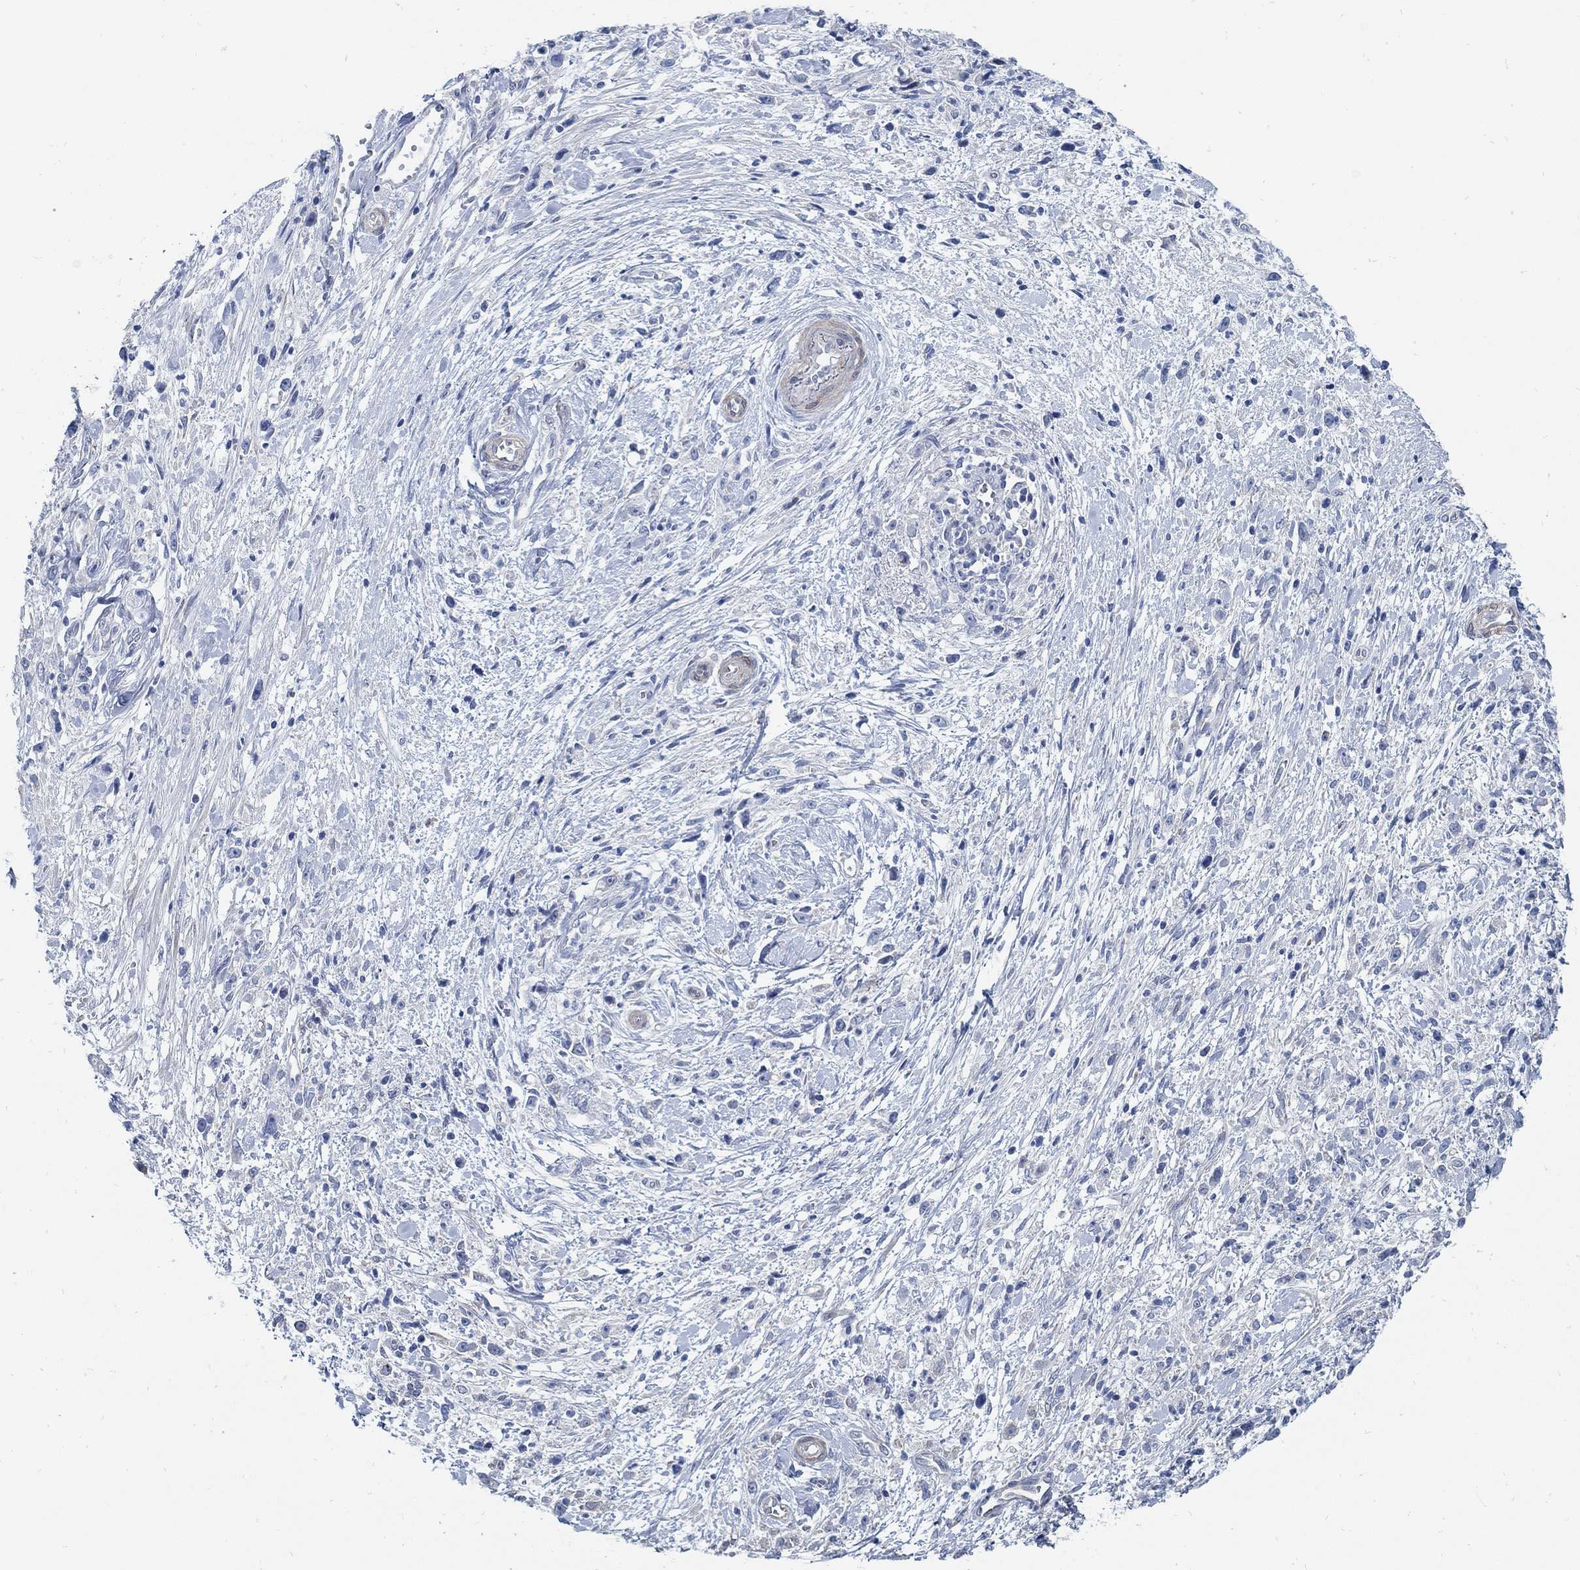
{"staining": {"intensity": "negative", "quantity": "none", "location": "none"}, "tissue": "stomach cancer", "cell_type": "Tumor cells", "image_type": "cancer", "snomed": [{"axis": "morphology", "description": "Adenocarcinoma, NOS"}, {"axis": "topography", "description": "Stomach"}], "caption": "Immunohistochemistry histopathology image of human stomach cancer (adenocarcinoma) stained for a protein (brown), which exhibits no positivity in tumor cells.", "gene": "C15orf39", "patient": {"sex": "female", "age": 59}}